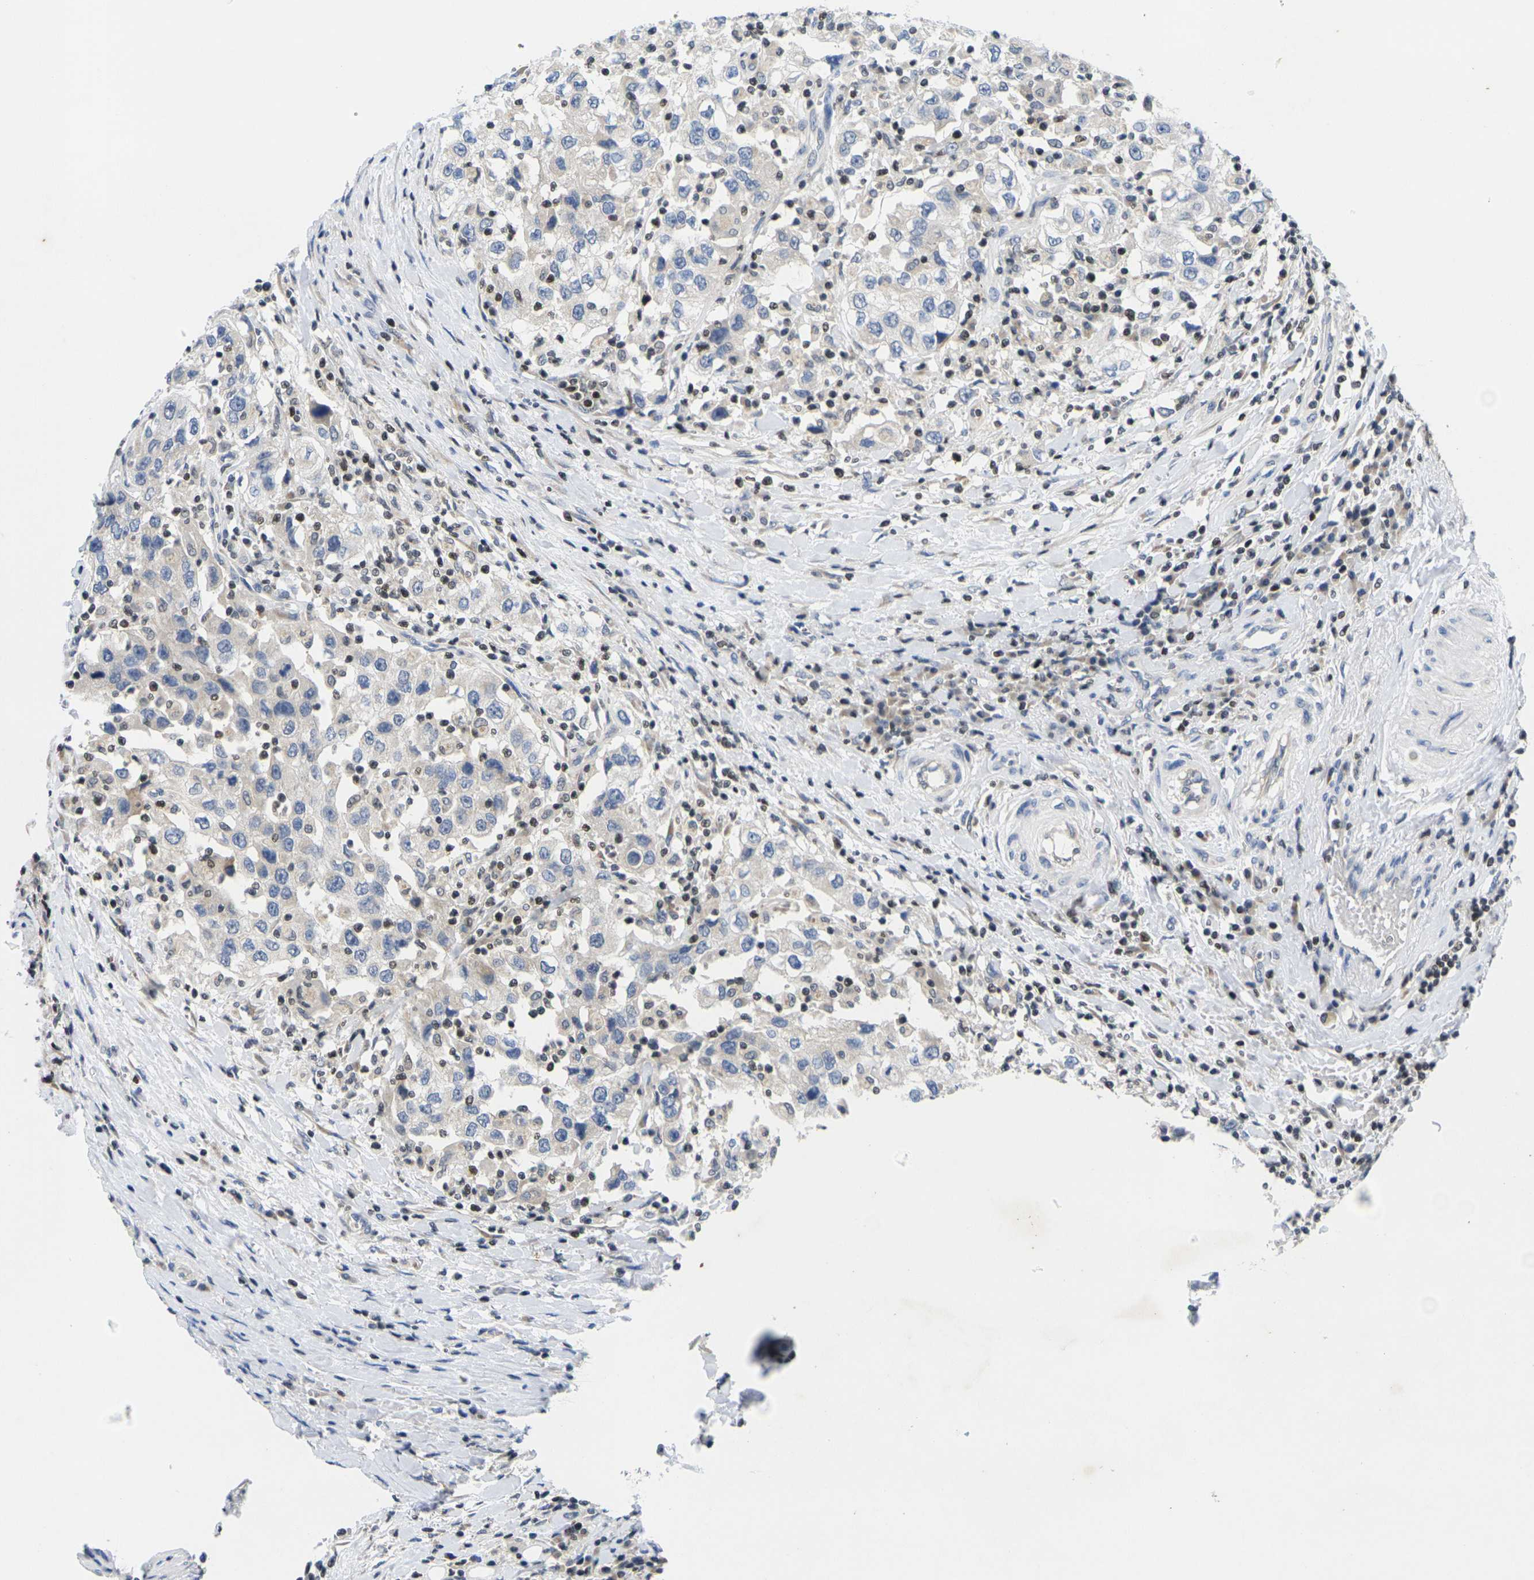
{"staining": {"intensity": "negative", "quantity": "none", "location": "none"}, "tissue": "urothelial cancer", "cell_type": "Tumor cells", "image_type": "cancer", "snomed": [{"axis": "morphology", "description": "Urothelial carcinoma, High grade"}, {"axis": "topography", "description": "Urinary bladder"}], "caption": "The histopathology image reveals no significant expression in tumor cells of urothelial carcinoma (high-grade).", "gene": "IKZF1", "patient": {"sex": "female", "age": 80}}